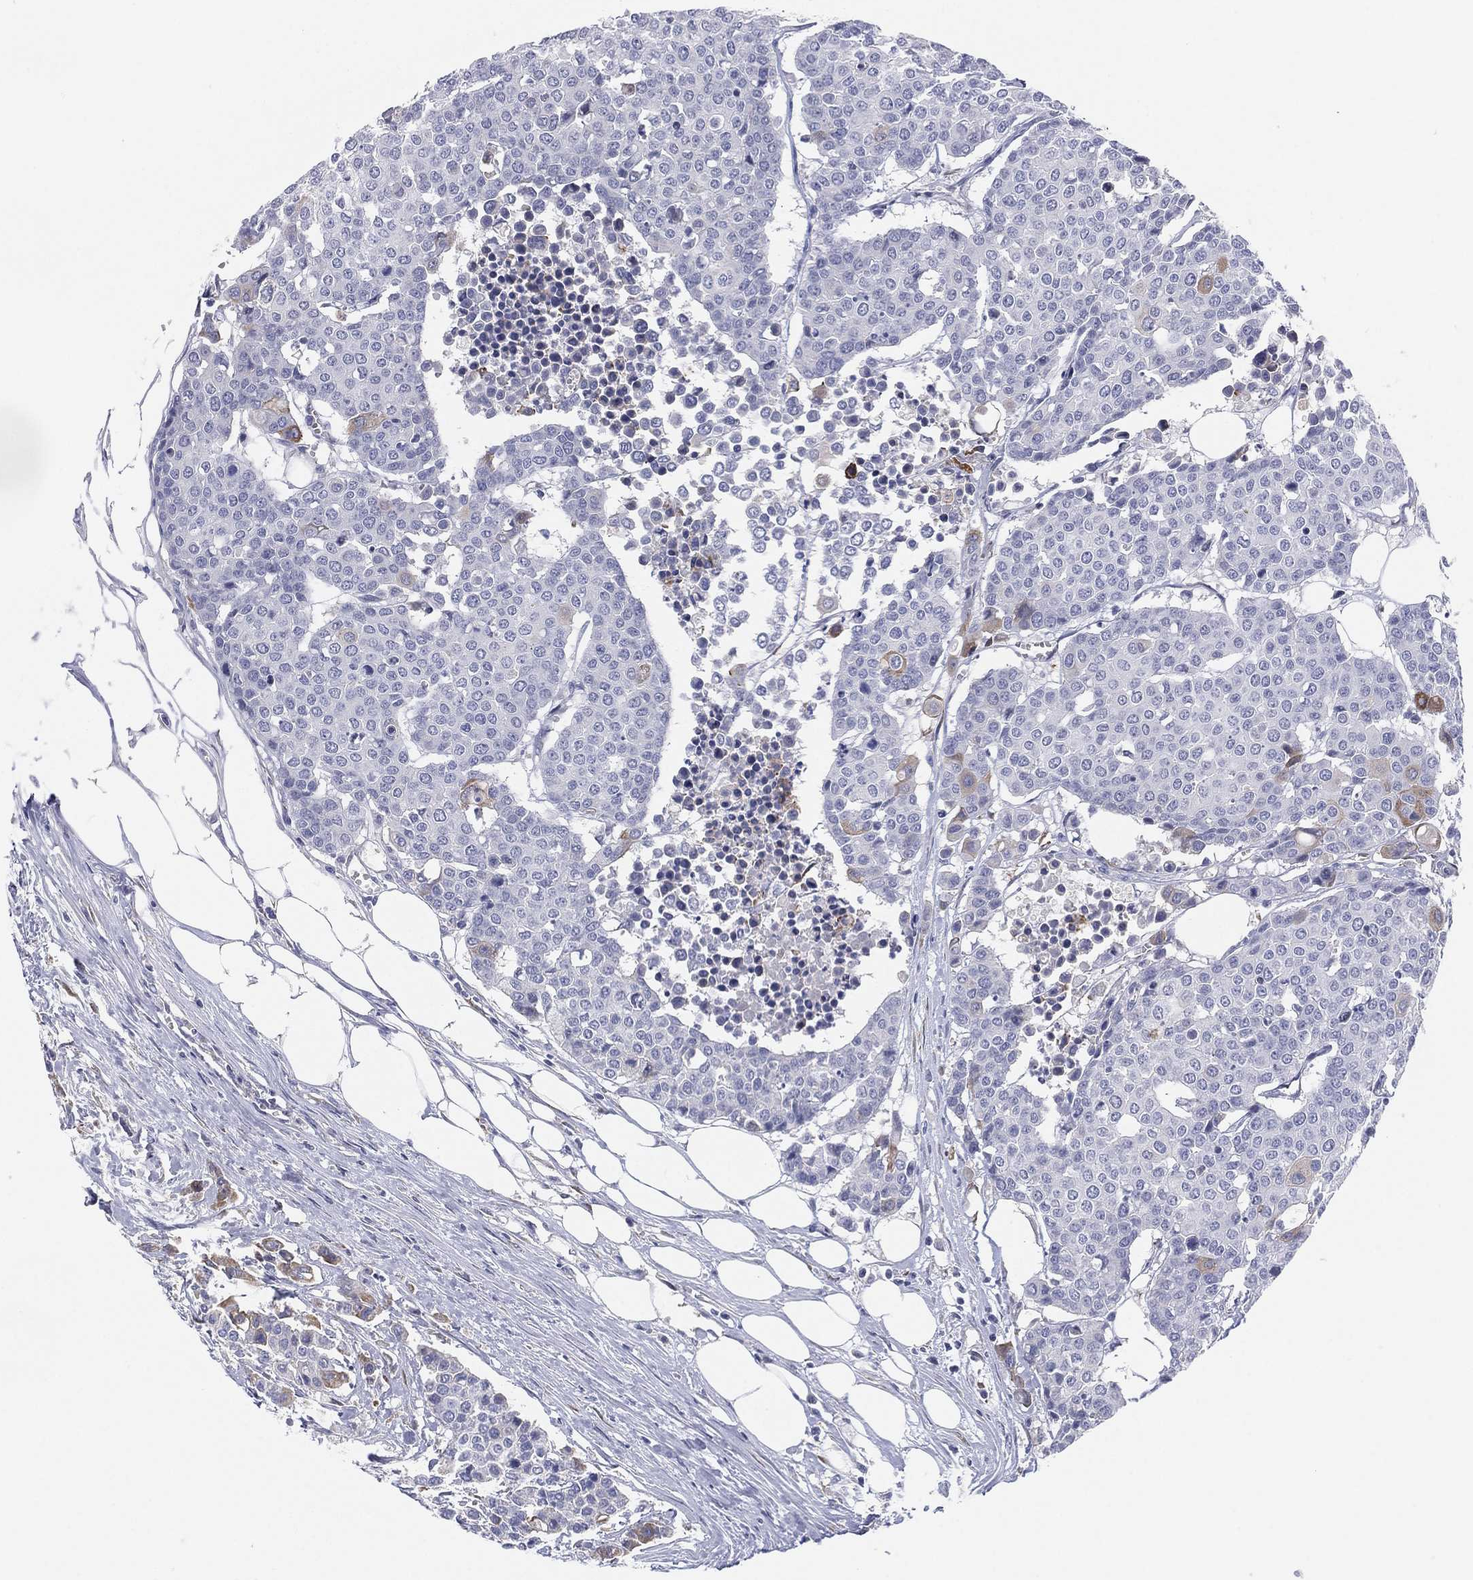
{"staining": {"intensity": "weak", "quantity": "<25%", "location": "cytoplasmic/membranous"}, "tissue": "carcinoid", "cell_type": "Tumor cells", "image_type": "cancer", "snomed": [{"axis": "morphology", "description": "Carcinoid, malignant, NOS"}, {"axis": "topography", "description": "Colon"}], "caption": "IHC of human carcinoid demonstrates no staining in tumor cells.", "gene": "MLF1", "patient": {"sex": "male", "age": 81}}